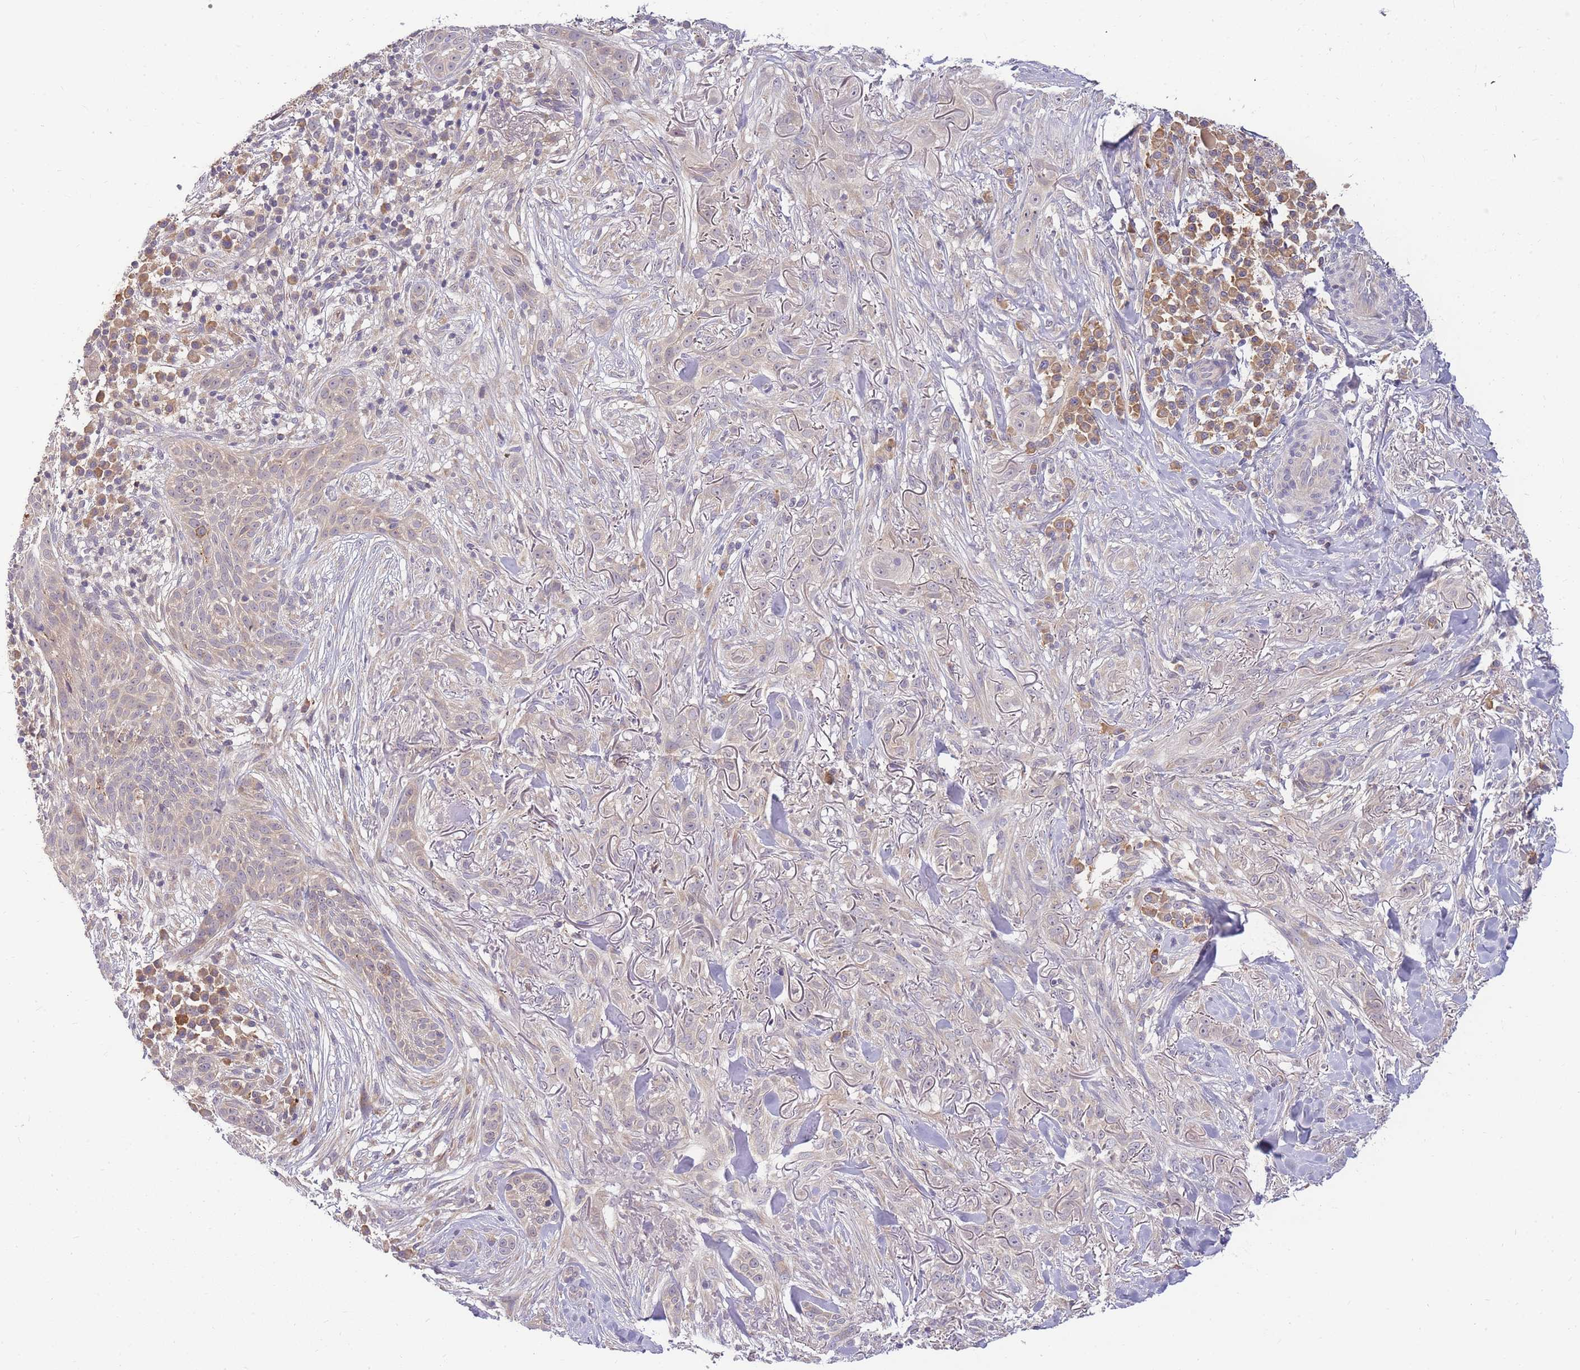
{"staining": {"intensity": "negative", "quantity": "none", "location": "none"}, "tissue": "skin cancer", "cell_type": "Tumor cells", "image_type": "cancer", "snomed": [{"axis": "morphology", "description": "Basal cell carcinoma"}, {"axis": "topography", "description": "Skin"}], "caption": "Basal cell carcinoma (skin) was stained to show a protein in brown. There is no significant expression in tumor cells.", "gene": "ZNF577", "patient": {"sex": "male", "age": 72}}